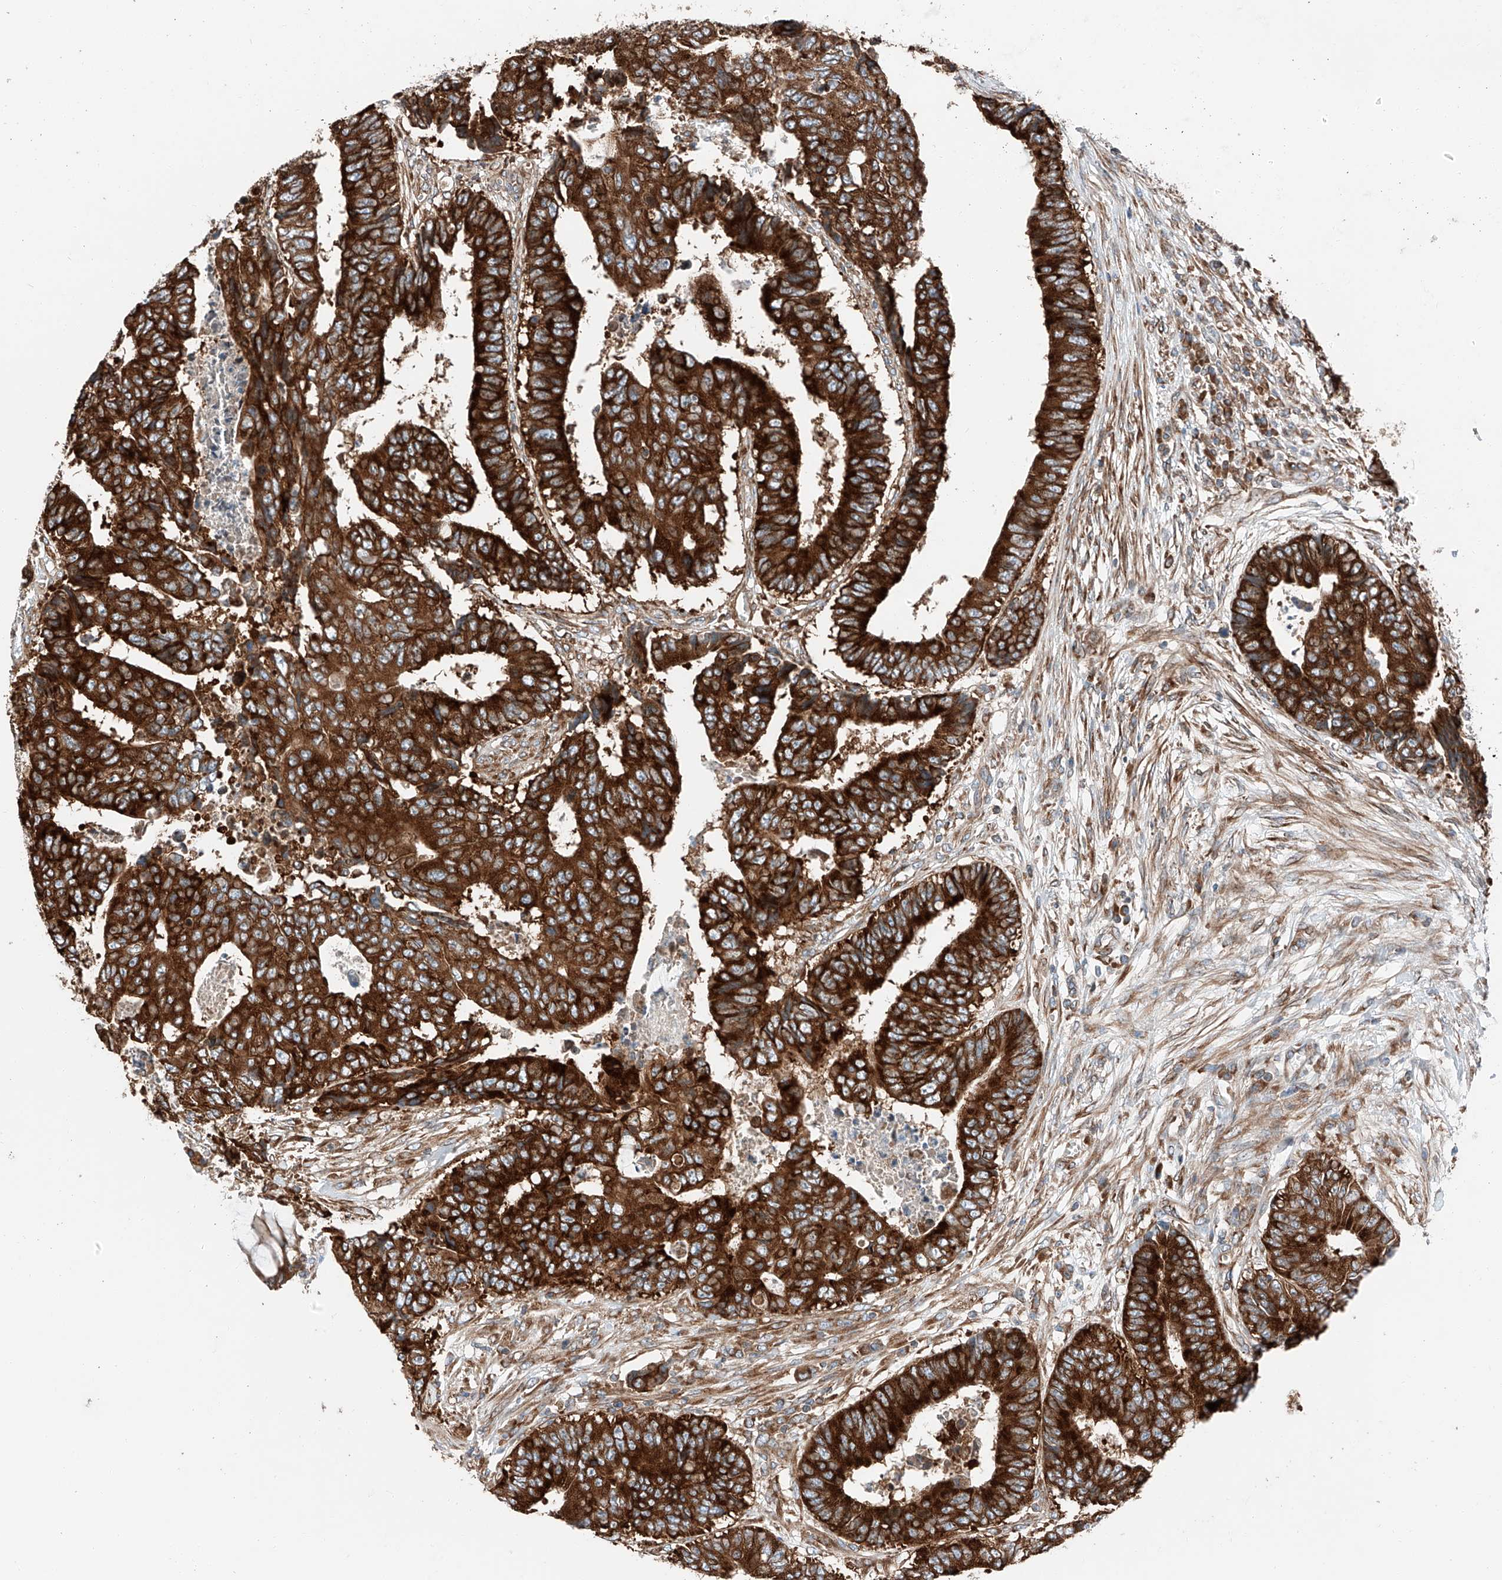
{"staining": {"intensity": "strong", "quantity": ">75%", "location": "cytoplasmic/membranous"}, "tissue": "colorectal cancer", "cell_type": "Tumor cells", "image_type": "cancer", "snomed": [{"axis": "morphology", "description": "Adenocarcinoma, NOS"}, {"axis": "topography", "description": "Rectum"}], "caption": "Human colorectal cancer stained with a protein marker shows strong staining in tumor cells.", "gene": "ZC3H15", "patient": {"sex": "male", "age": 84}}